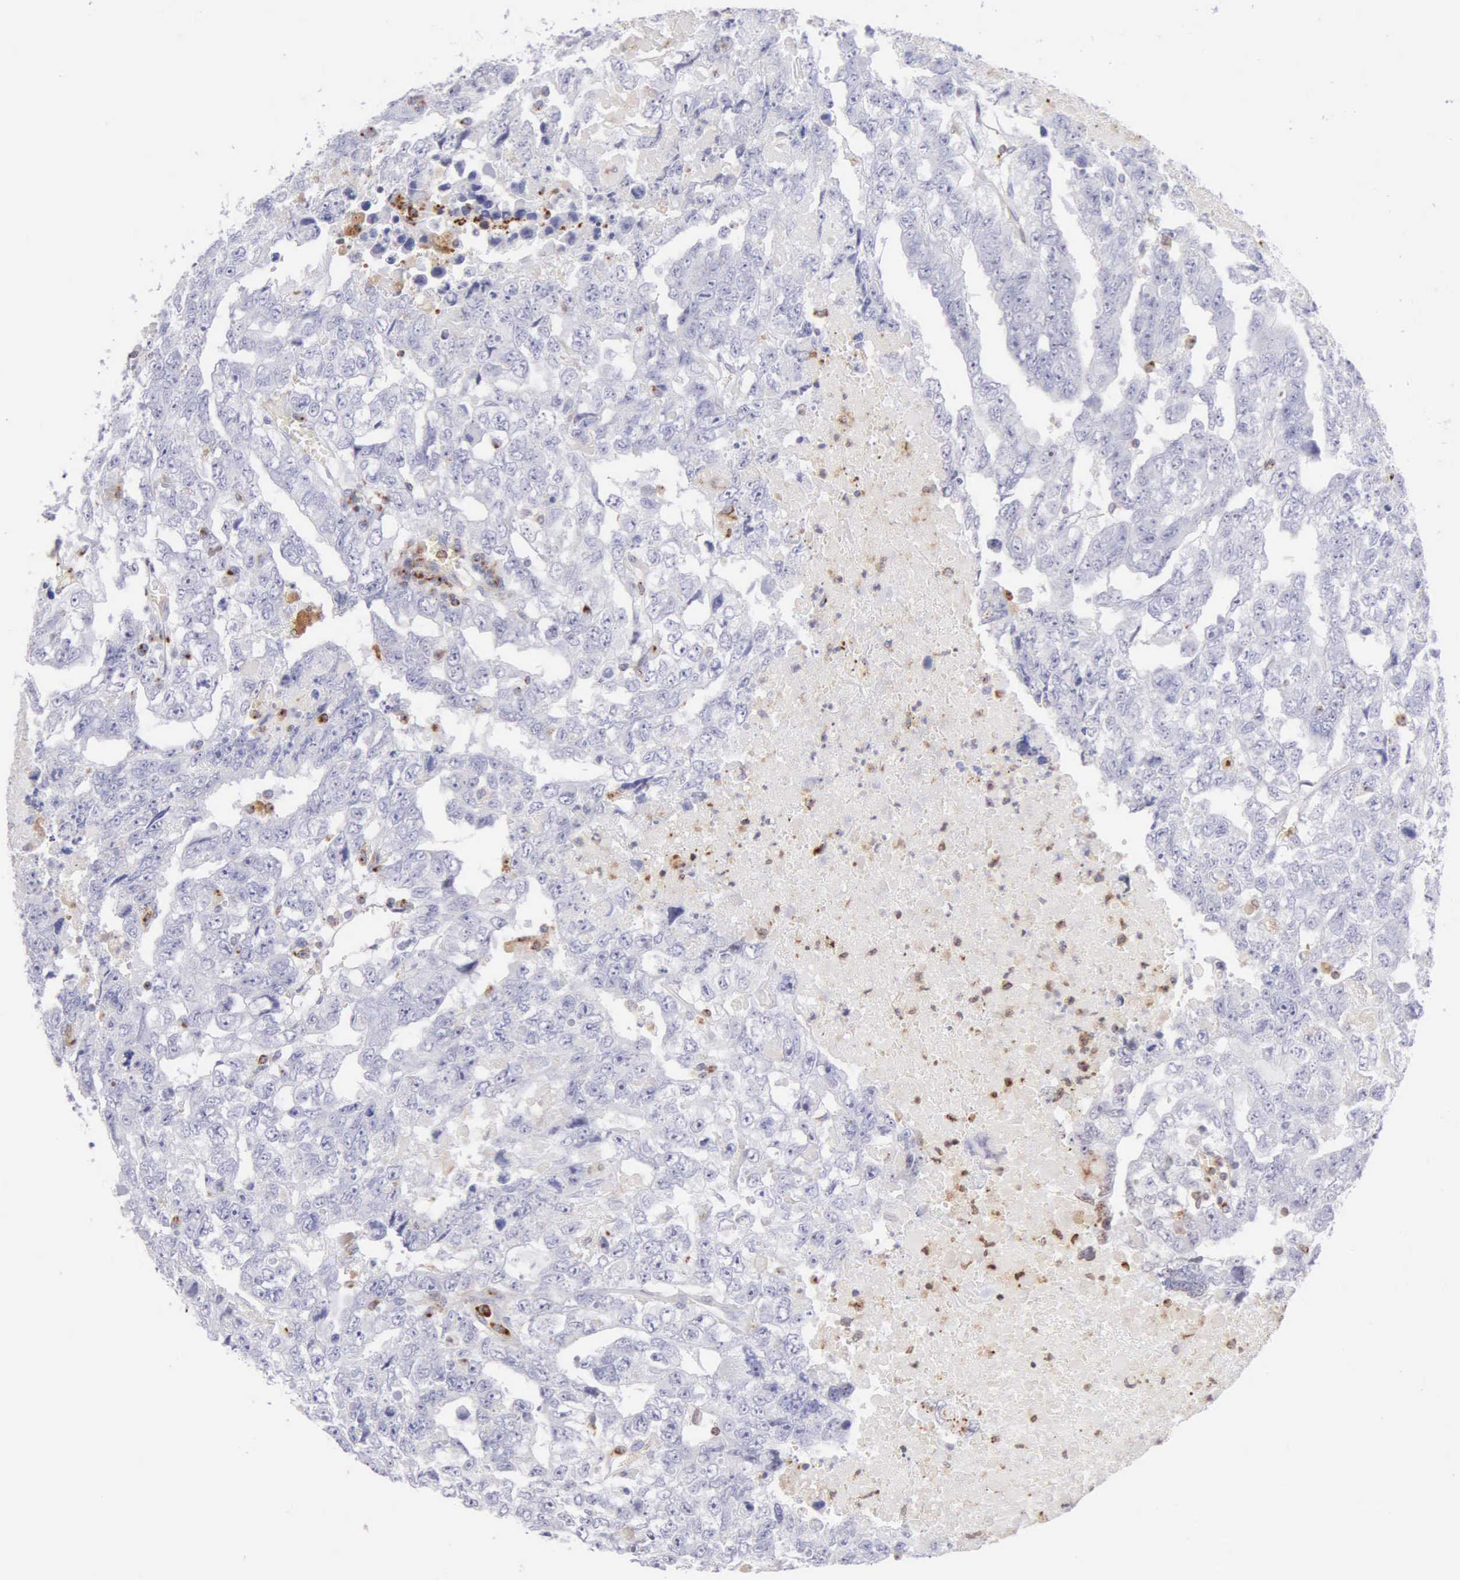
{"staining": {"intensity": "negative", "quantity": "none", "location": "none"}, "tissue": "testis cancer", "cell_type": "Tumor cells", "image_type": "cancer", "snomed": [{"axis": "morphology", "description": "Carcinoma, Embryonal, NOS"}, {"axis": "topography", "description": "Testis"}], "caption": "Immunohistochemistry photomicrograph of testis embryonal carcinoma stained for a protein (brown), which shows no staining in tumor cells.", "gene": "SRGN", "patient": {"sex": "male", "age": 36}}